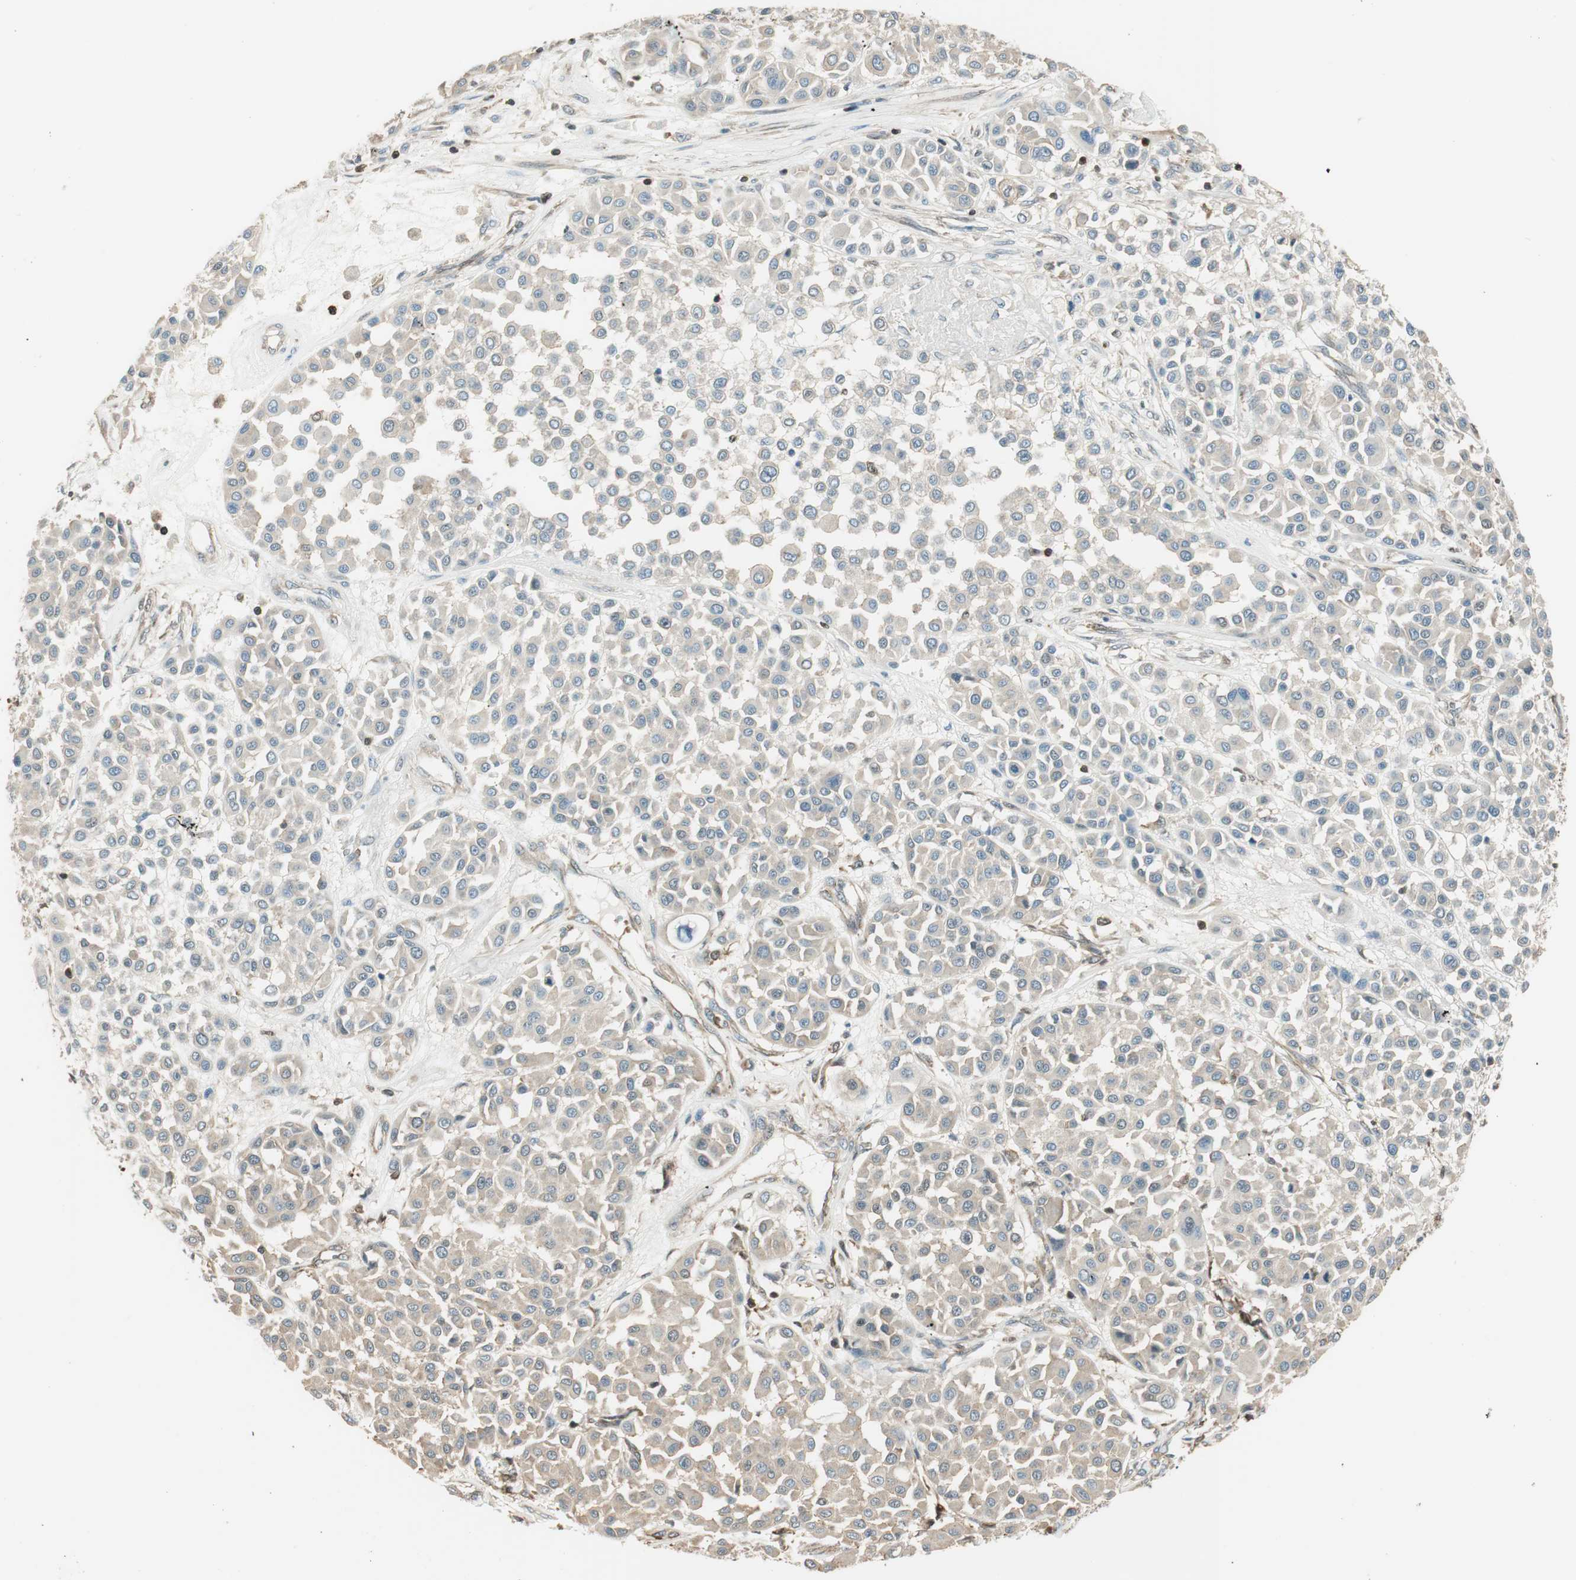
{"staining": {"intensity": "weak", "quantity": "25%-75%", "location": "cytoplasmic/membranous"}, "tissue": "melanoma", "cell_type": "Tumor cells", "image_type": "cancer", "snomed": [{"axis": "morphology", "description": "Malignant melanoma, Metastatic site"}, {"axis": "topography", "description": "Soft tissue"}], "caption": "A histopathology image of malignant melanoma (metastatic site) stained for a protein shows weak cytoplasmic/membranous brown staining in tumor cells.", "gene": "PI4K2B", "patient": {"sex": "male", "age": 41}}